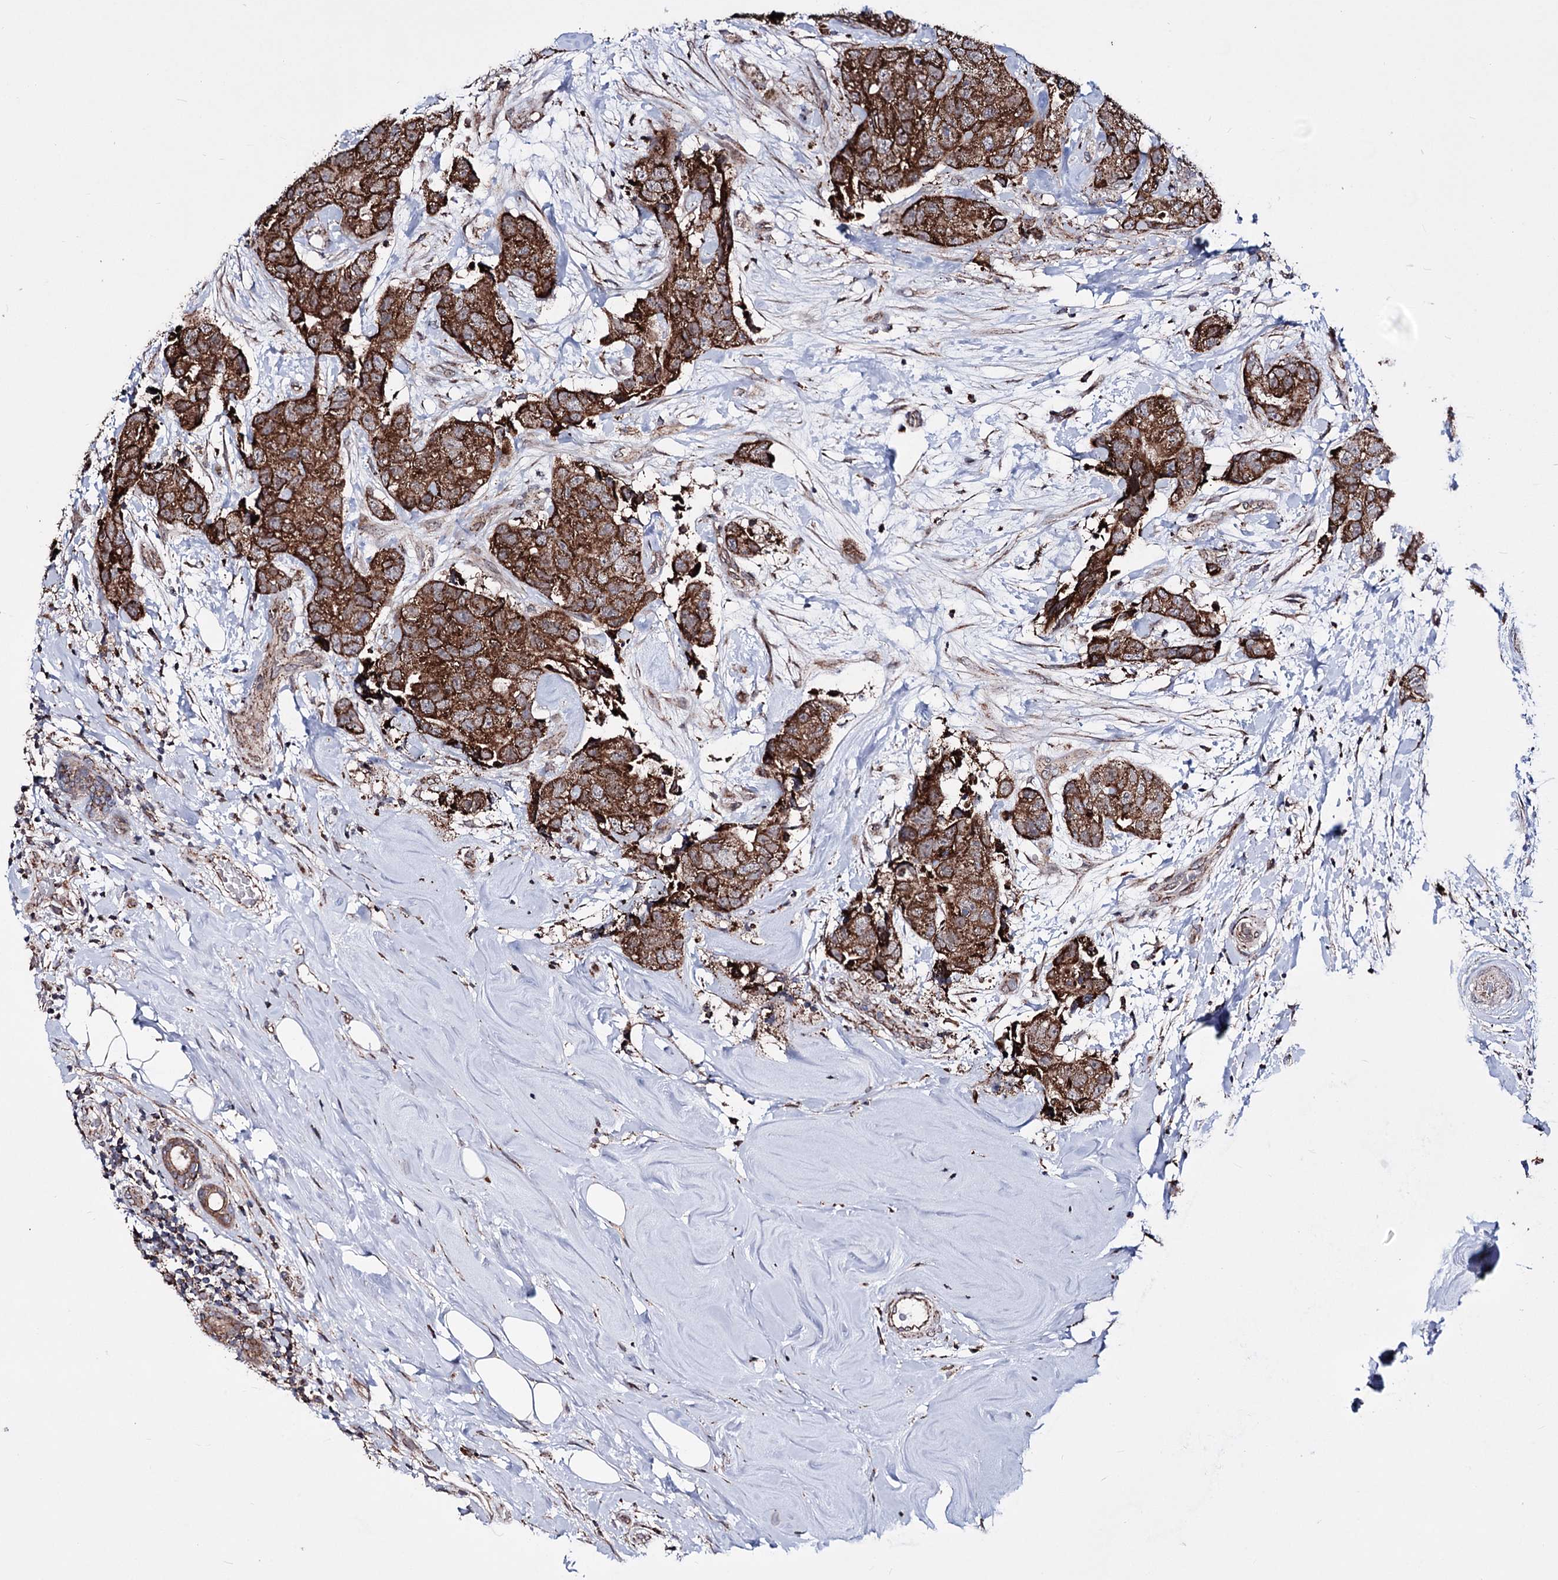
{"staining": {"intensity": "strong", "quantity": ">75%", "location": "cytoplasmic/membranous"}, "tissue": "breast cancer", "cell_type": "Tumor cells", "image_type": "cancer", "snomed": [{"axis": "morphology", "description": "Duct carcinoma"}, {"axis": "topography", "description": "Breast"}], "caption": "Strong cytoplasmic/membranous positivity for a protein is present in approximately >75% of tumor cells of breast cancer (invasive ductal carcinoma) using immunohistochemistry (IHC).", "gene": "CREB3L4", "patient": {"sex": "female", "age": 62}}